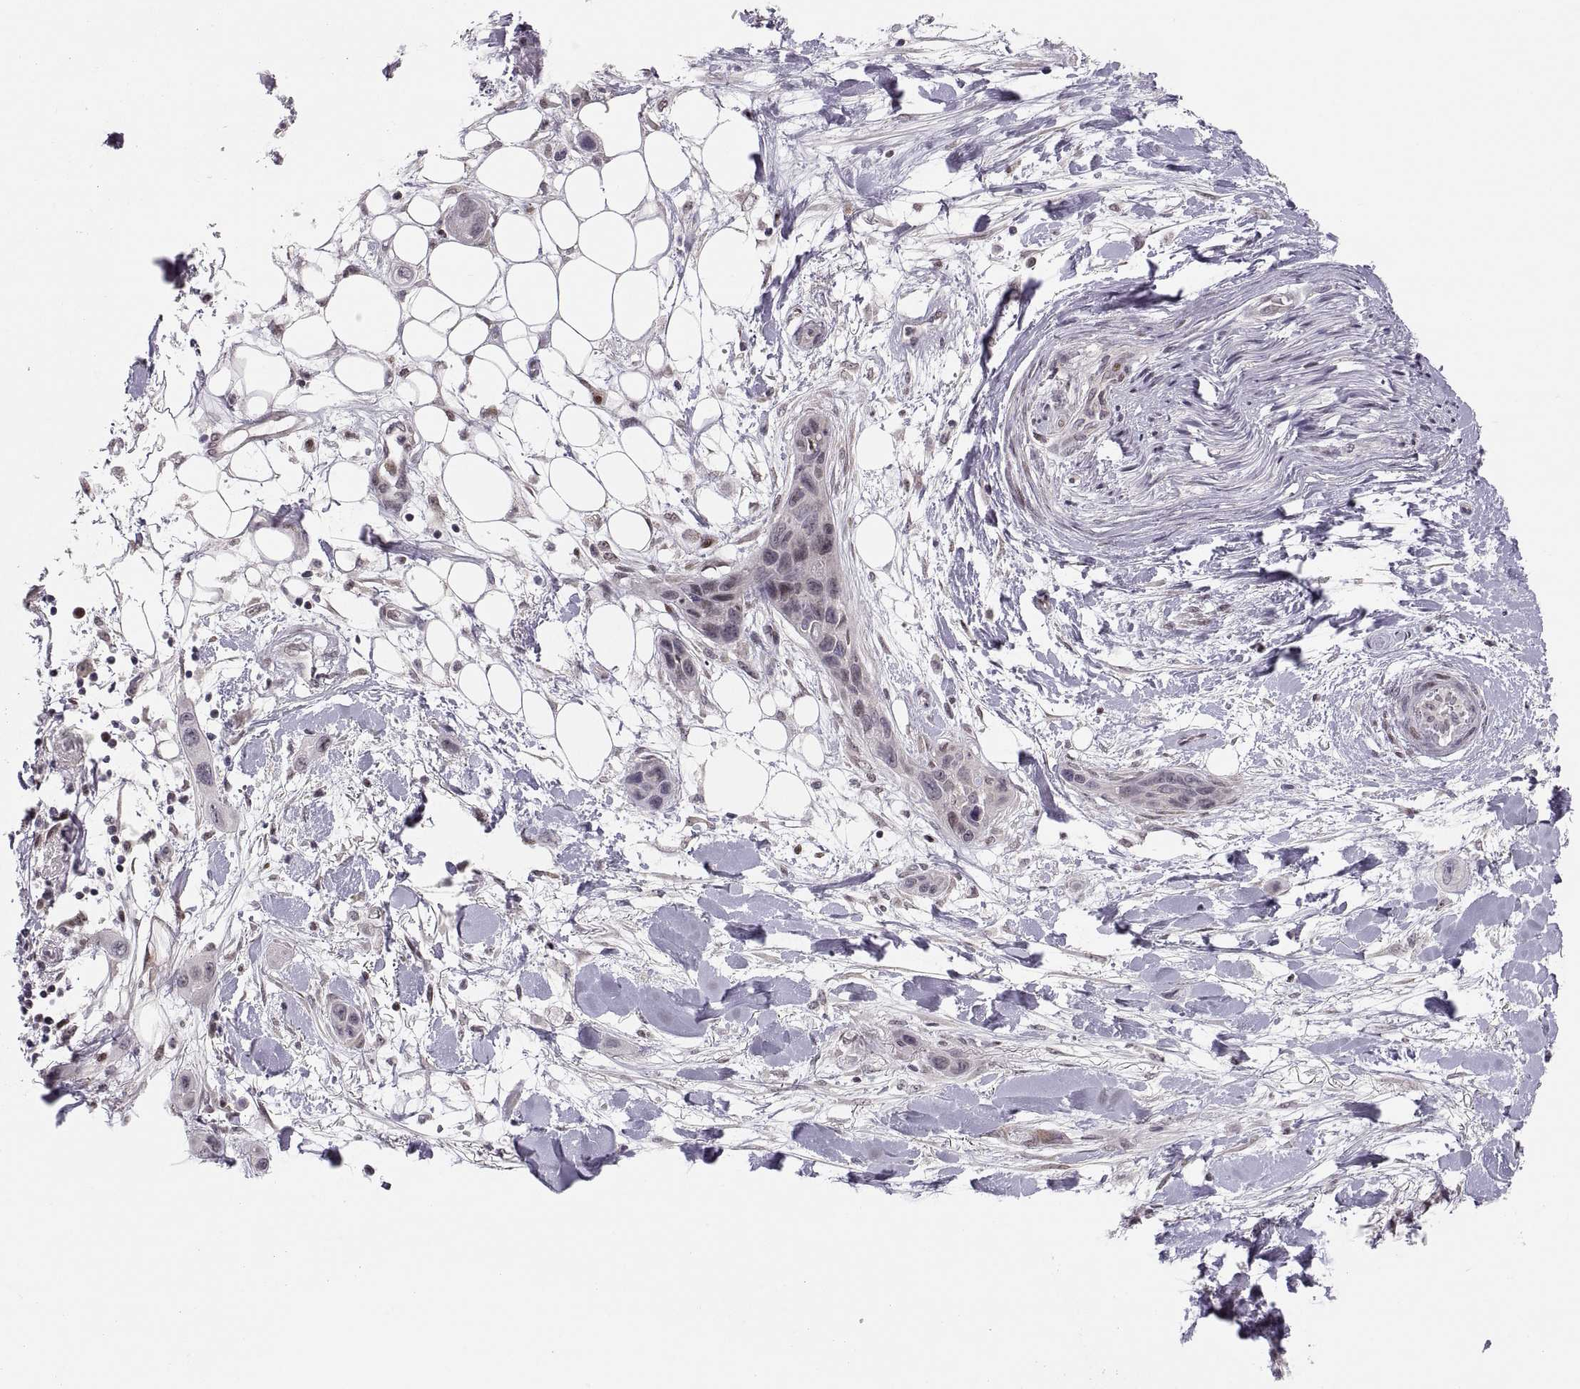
{"staining": {"intensity": "negative", "quantity": "none", "location": "none"}, "tissue": "skin cancer", "cell_type": "Tumor cells", "image_type": "cancer", "snomed": [{"axis": "morphology", "description": "Squamous cell carcinoma, NOS"}, {"axis": "topography", "description": "Skin"}], "caption": "Tumor cells are negative for protein expression in human skin squamous cell carcinoma. (DAB (3,3'-diaminobenzidine) IHC, high magnification).", "gene": "SNAI1", "patient": {"sex": "male", "age": 79}}